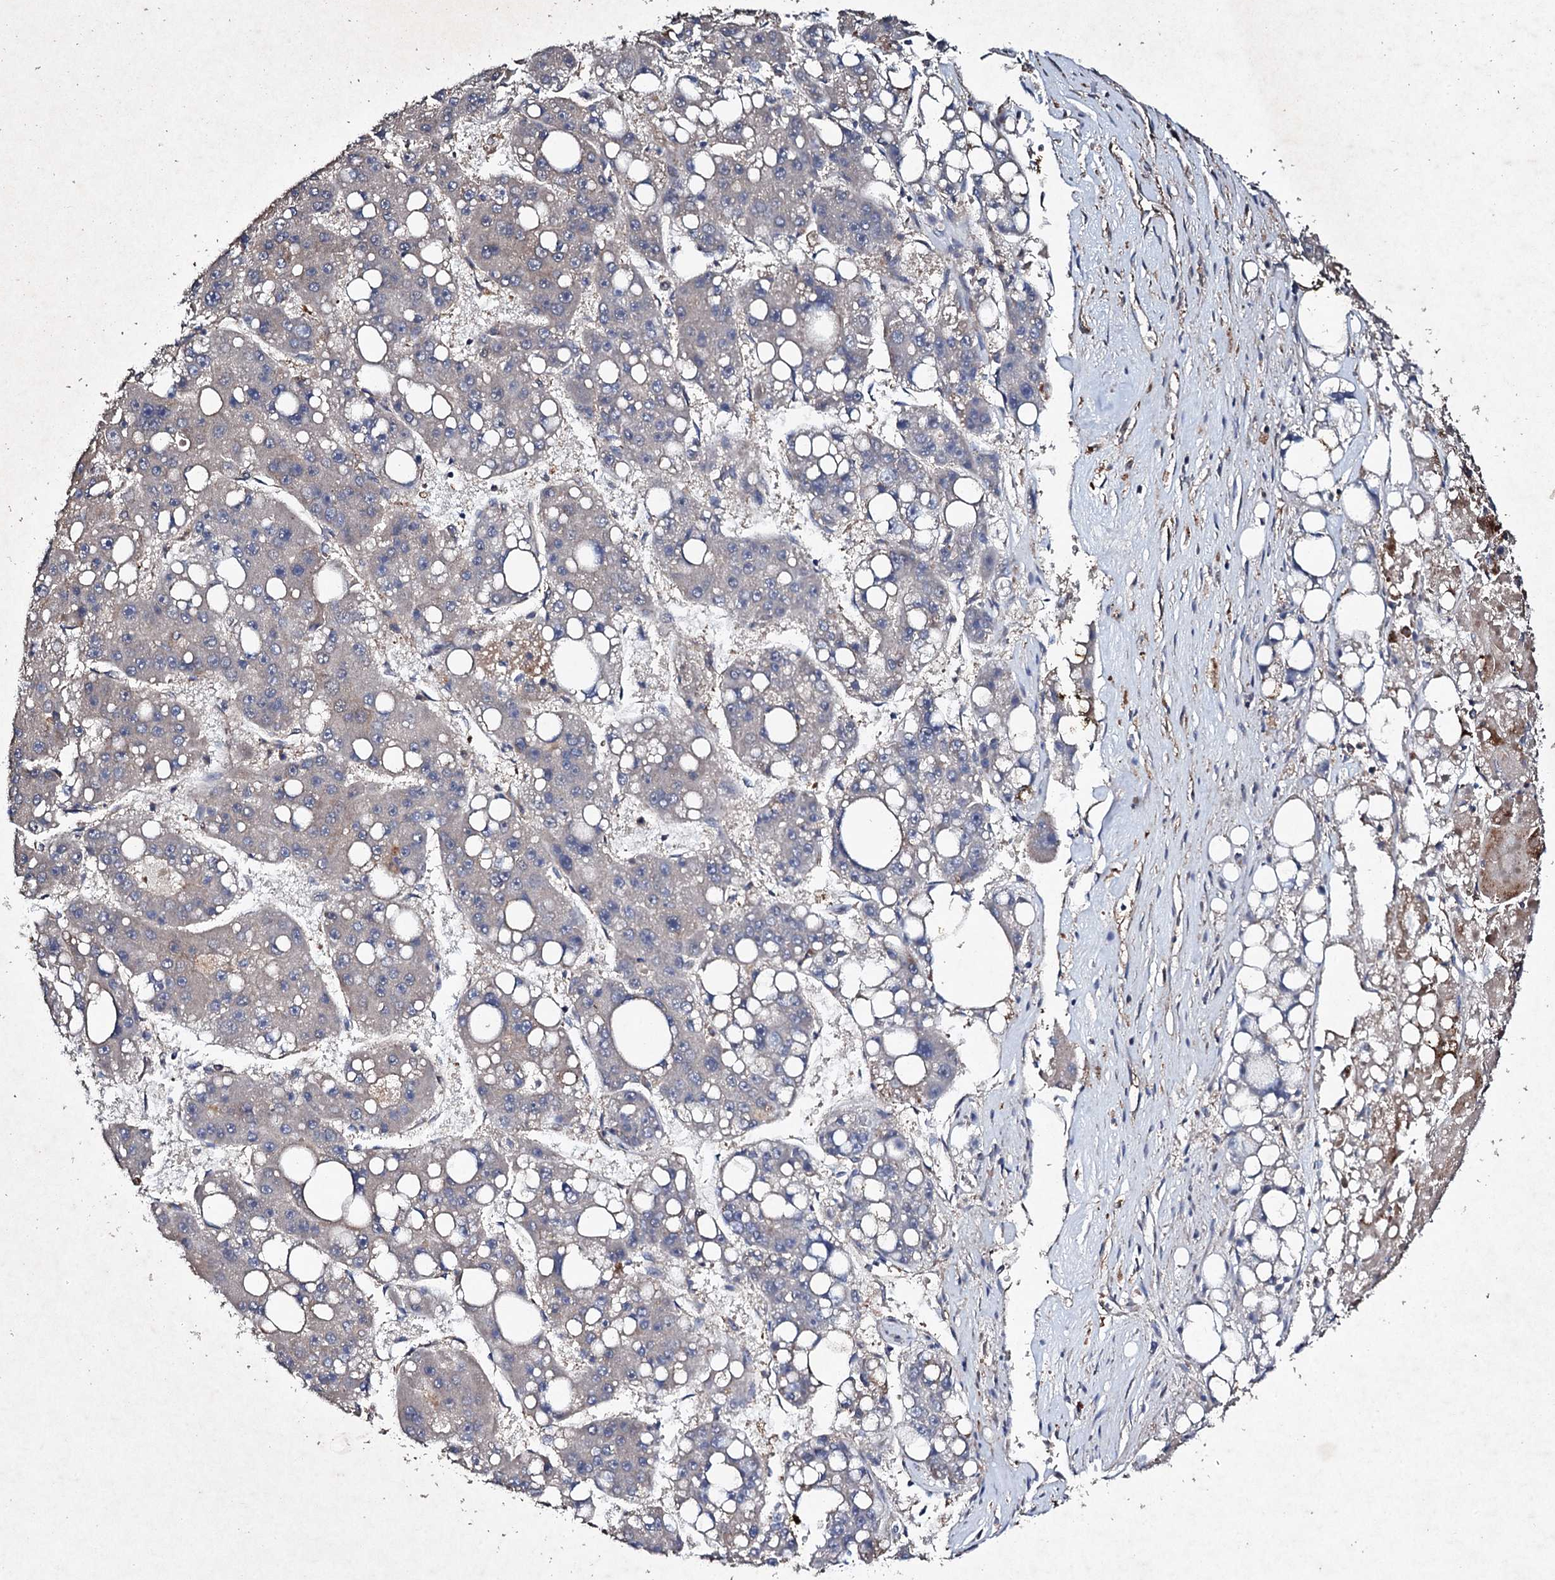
{"staining": {"intensity": "negative", "quantity": "none", "location": "none"}, "tissue": "liver cancer", "cell_type": "Tumor cells", "image_type": "cancer", "snomed": [{"axis": "morphology", "description": "Carcinoma, Hepatocellular, NOS"}, {"axis": "topography", "description": "Liver"}], "caption": "High magnification brightfield microscopy of liver cancer stained with DAB (brown) and counterstained with hematoxylin (blue): tumor cells show no significant positivity.", "gene": "MOCOS", "patient": {"sex": "female", "age": 61}}